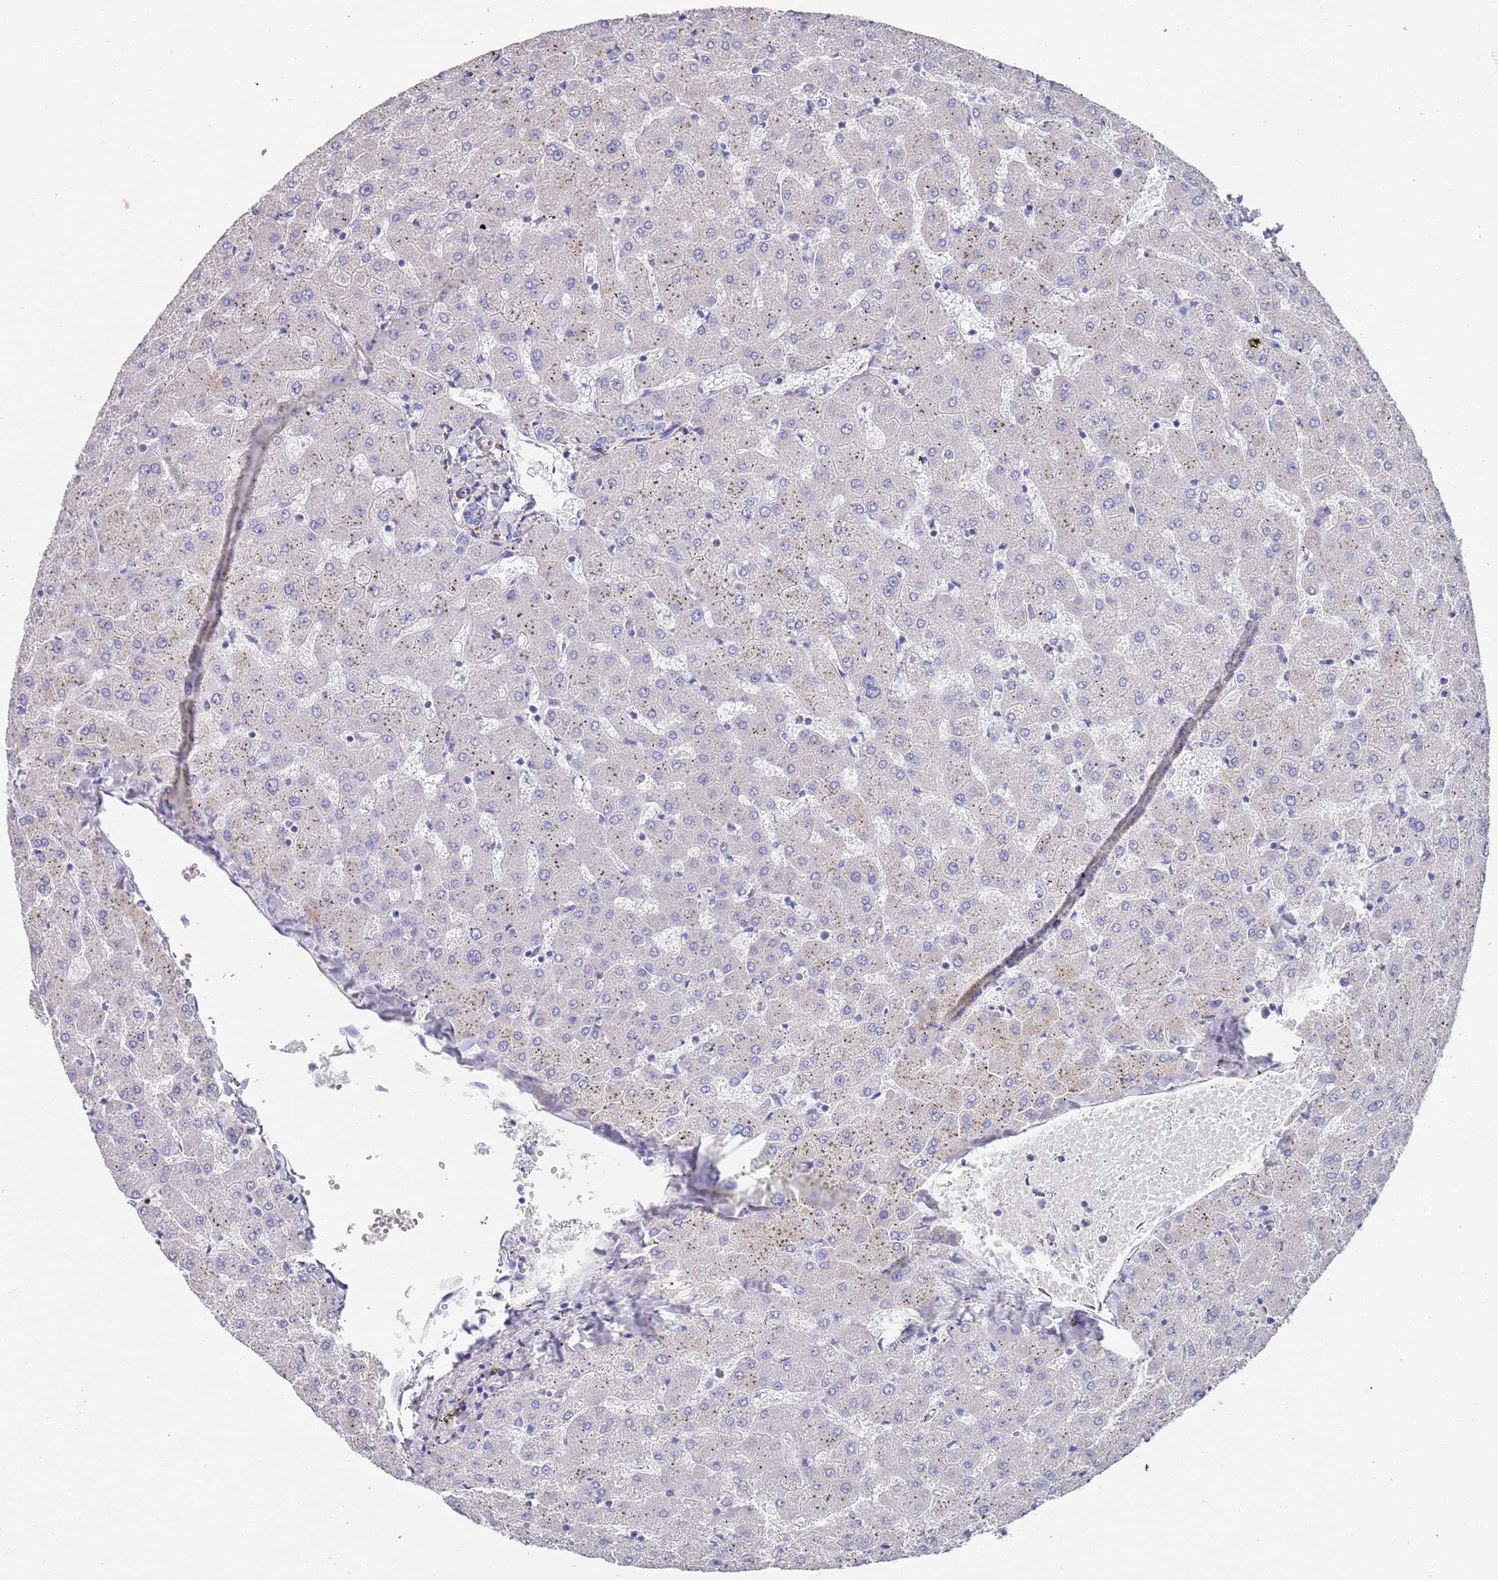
{"staining": {"intensity": "negative", "quantity": "none", "location": "none"}, "tissue": "liver", "cell_type": "Cholangiocytes", "image_type": "normal", "snomed": [{"axis": "morphology", "description": "Normal tissue, NOS"}, {"axis": "topography", "description": "Liver"}], "caption": "Cholangiocytes show no significant protein staining in normal liver.", "gene": "ANK2", "patient": {"sex": "female", "age": 63}}